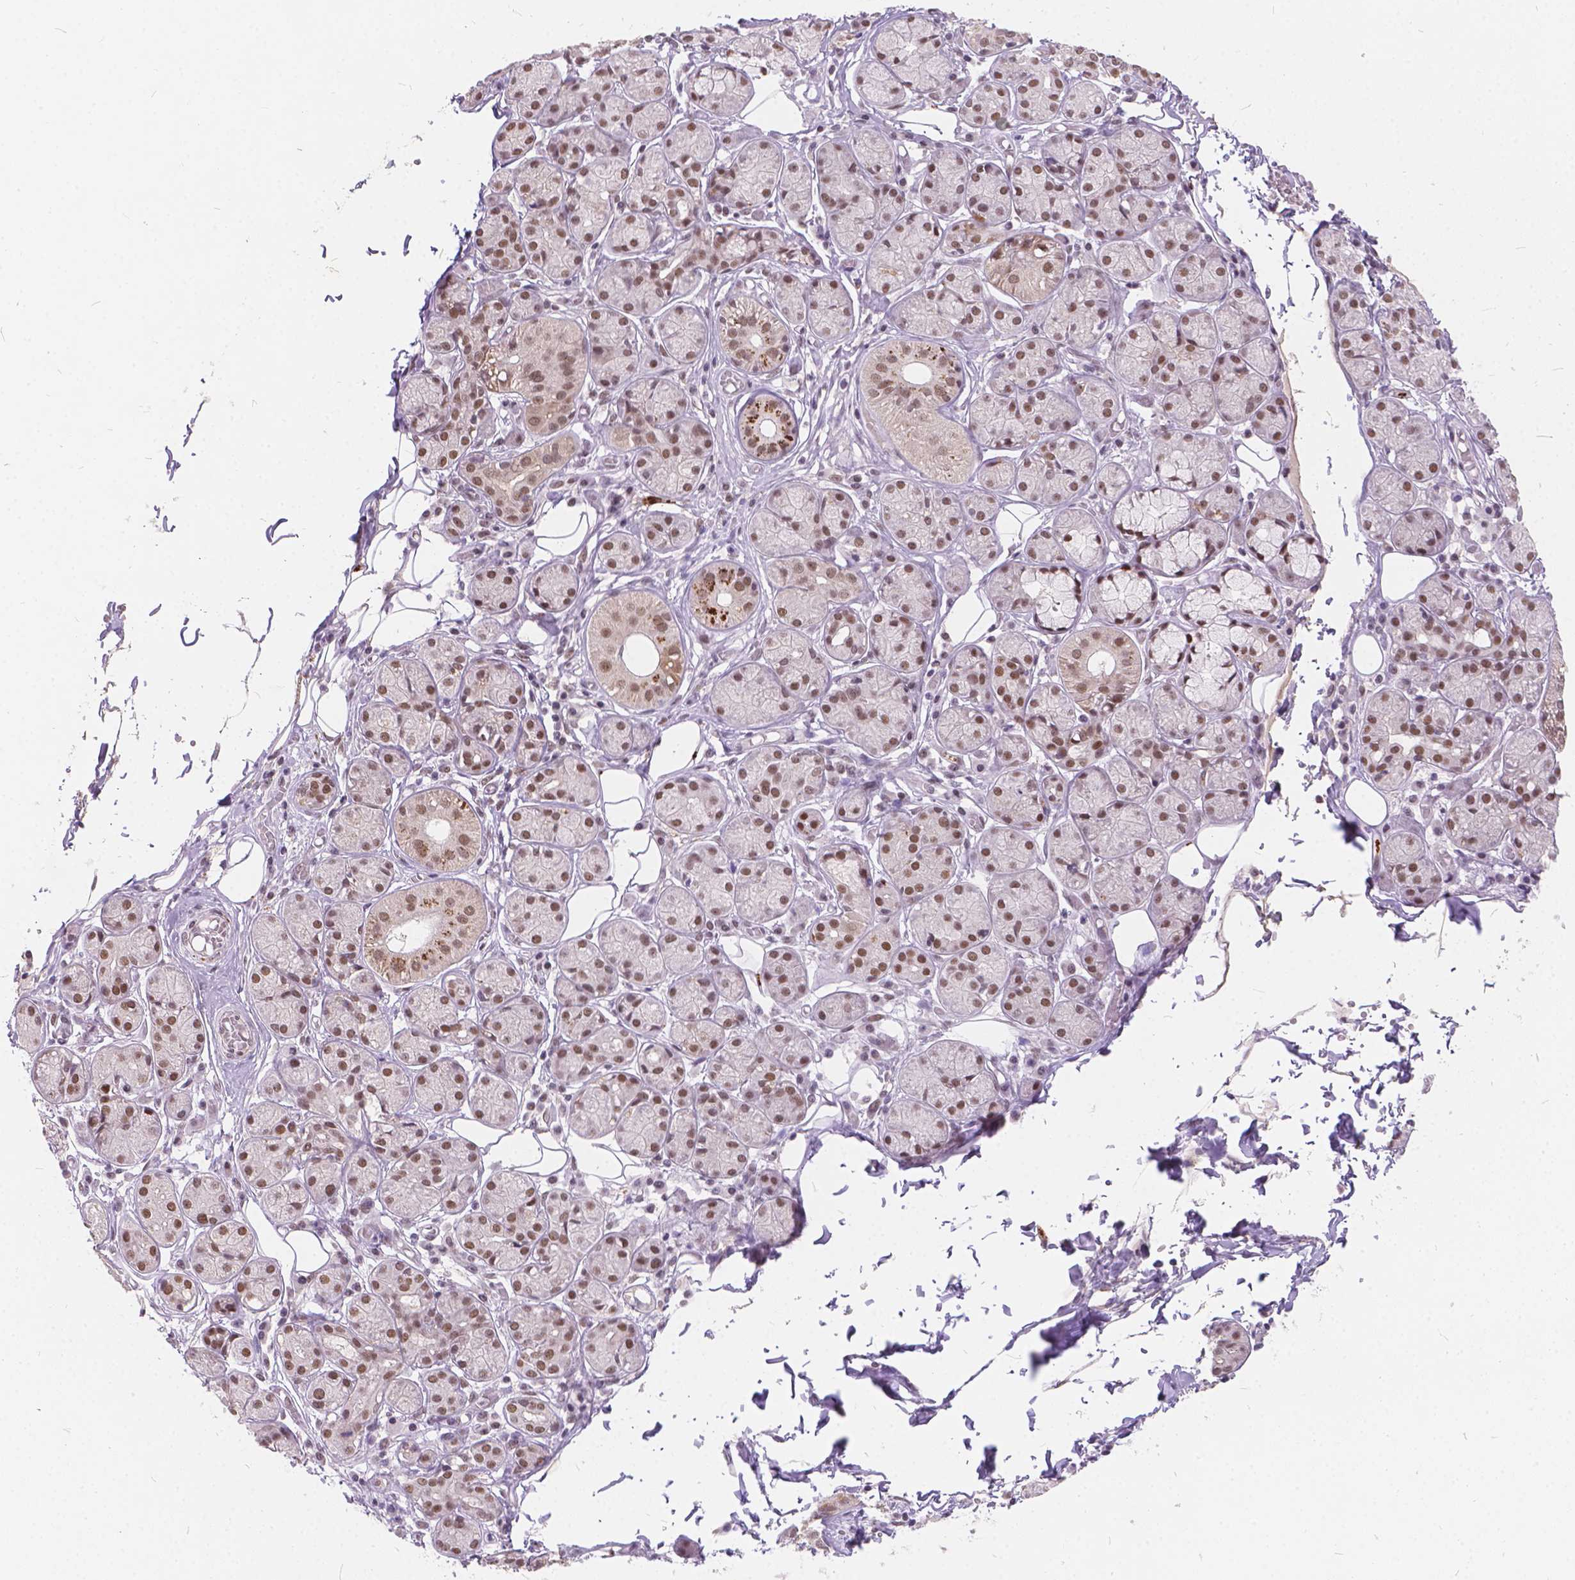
{"staining": {"intensity": "moderate", "quantity": ">75%", "location": "nuclear"}, "tissue": "salivary gland", "cell_type": "Glandular cells", "image_type": "normal", "snomed": [{"axis": "morphology", "description": "Normal tissue, NOS"}, {"axis": "topography", "description": "Salivary gland"}, {"axis": "topography", "description": "Peripheral nerve tissue"}], "caption": "Salivary gland stained with a brown dye demonstrates moderate nuclear positive positivity in about >75% of glandular cells.", "gene": "FAM53A", "patient": {"sex": "male", "age": 71}}